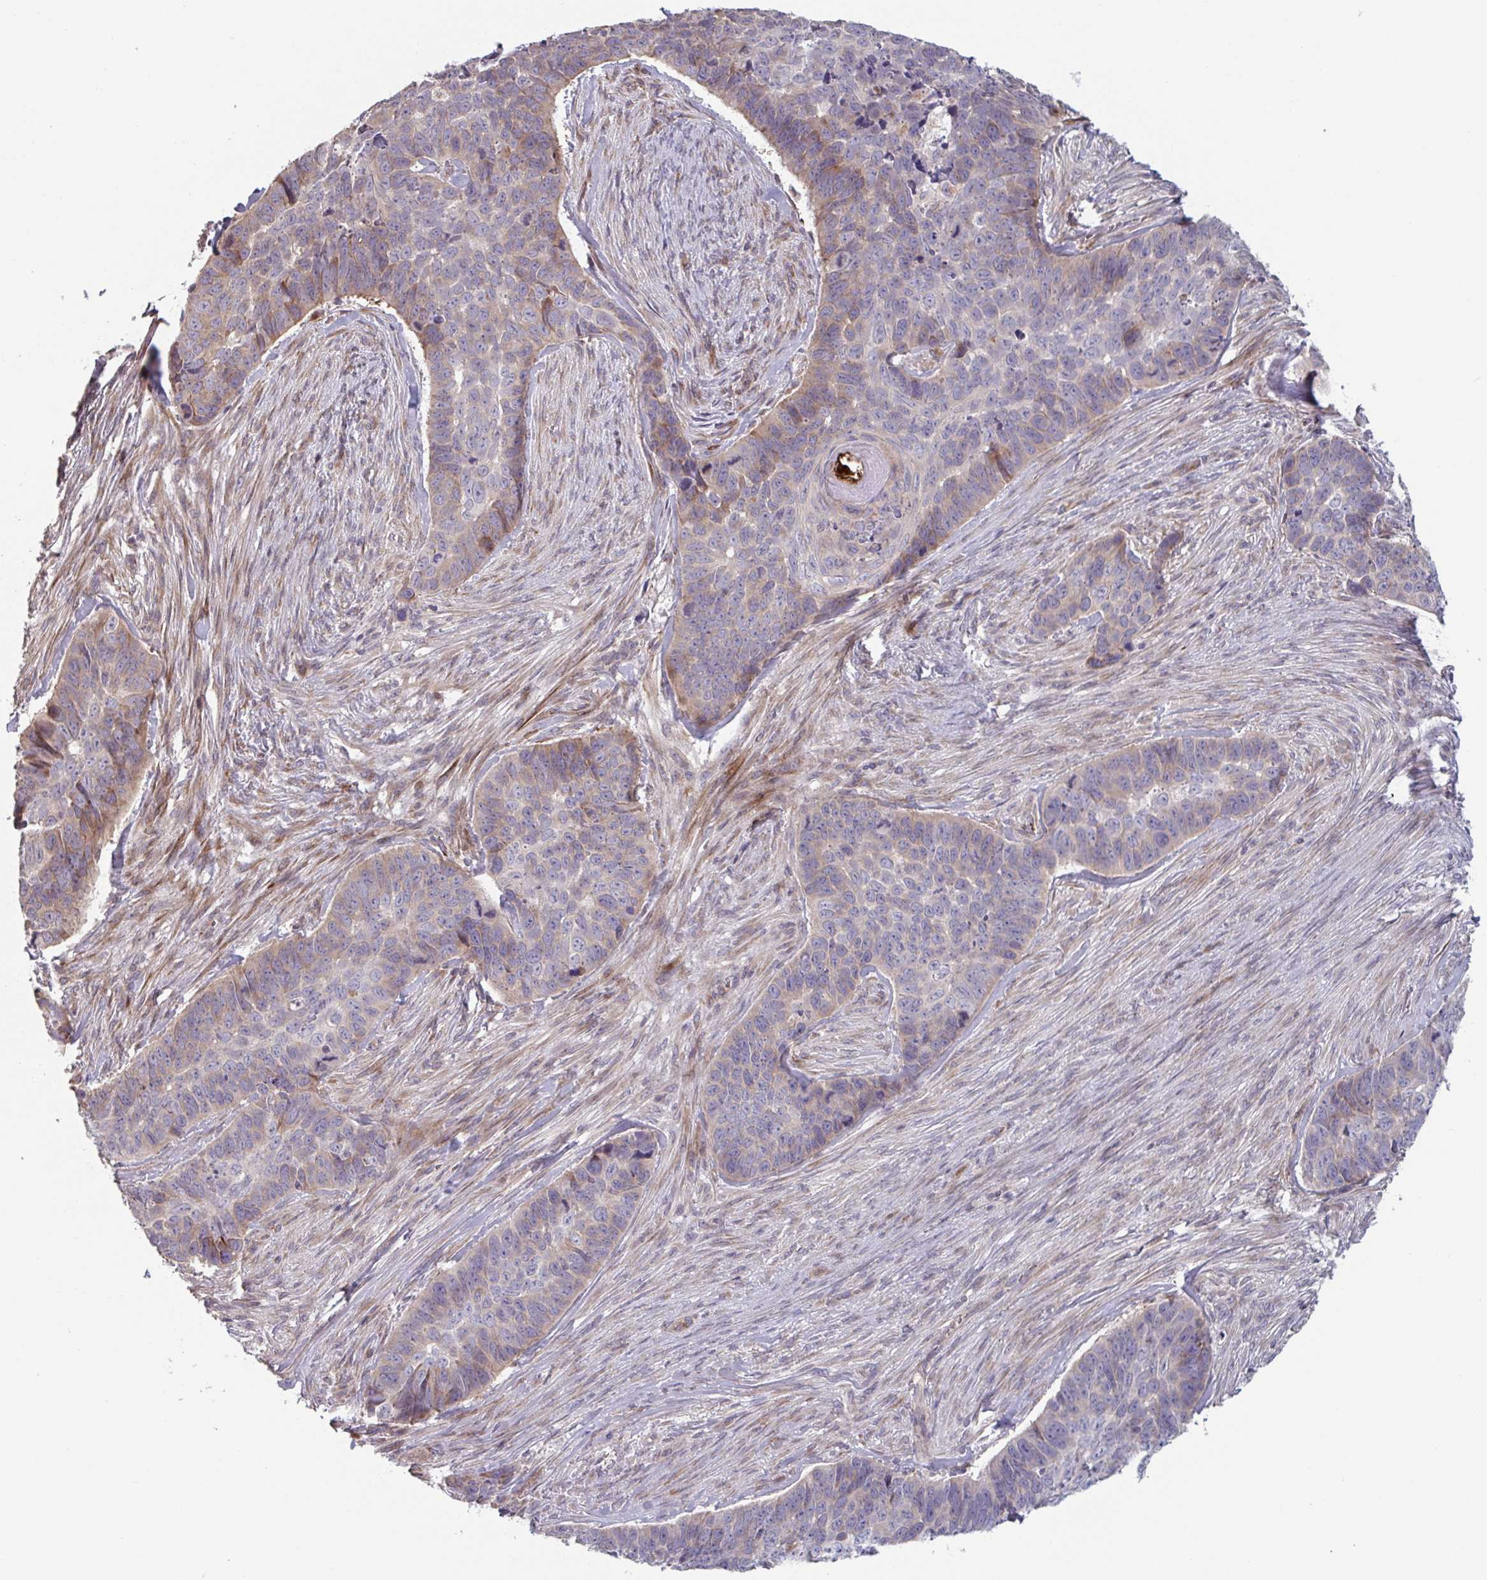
{"staining": {"intensity": "moderate", "quantity": "<25%", "location": "cytoplasmic/membranous"}, "tissue": "skin cancer", "cell_type": "Tumor cells", "image_type": "cancer", "snomed": [{"axis": "morphology", "description": "Basal cell carcinoma"}, {"axis": "topography", "description": "Skin"}], "caption": "Basal cell carcinoma (skin) stained with DAB IHC demonstrates low levels of moderate cytoplasmic/membranous positivity in approximately <25% of tumor cells. (Stains: DAB (3,3'-diaminobenzidine) in brown, nuclei in blue, Microscopy: brightfield microscopy at high magnification).", "gene": "TNFSF10", "patient": {"sex": "female", "age": 82}}